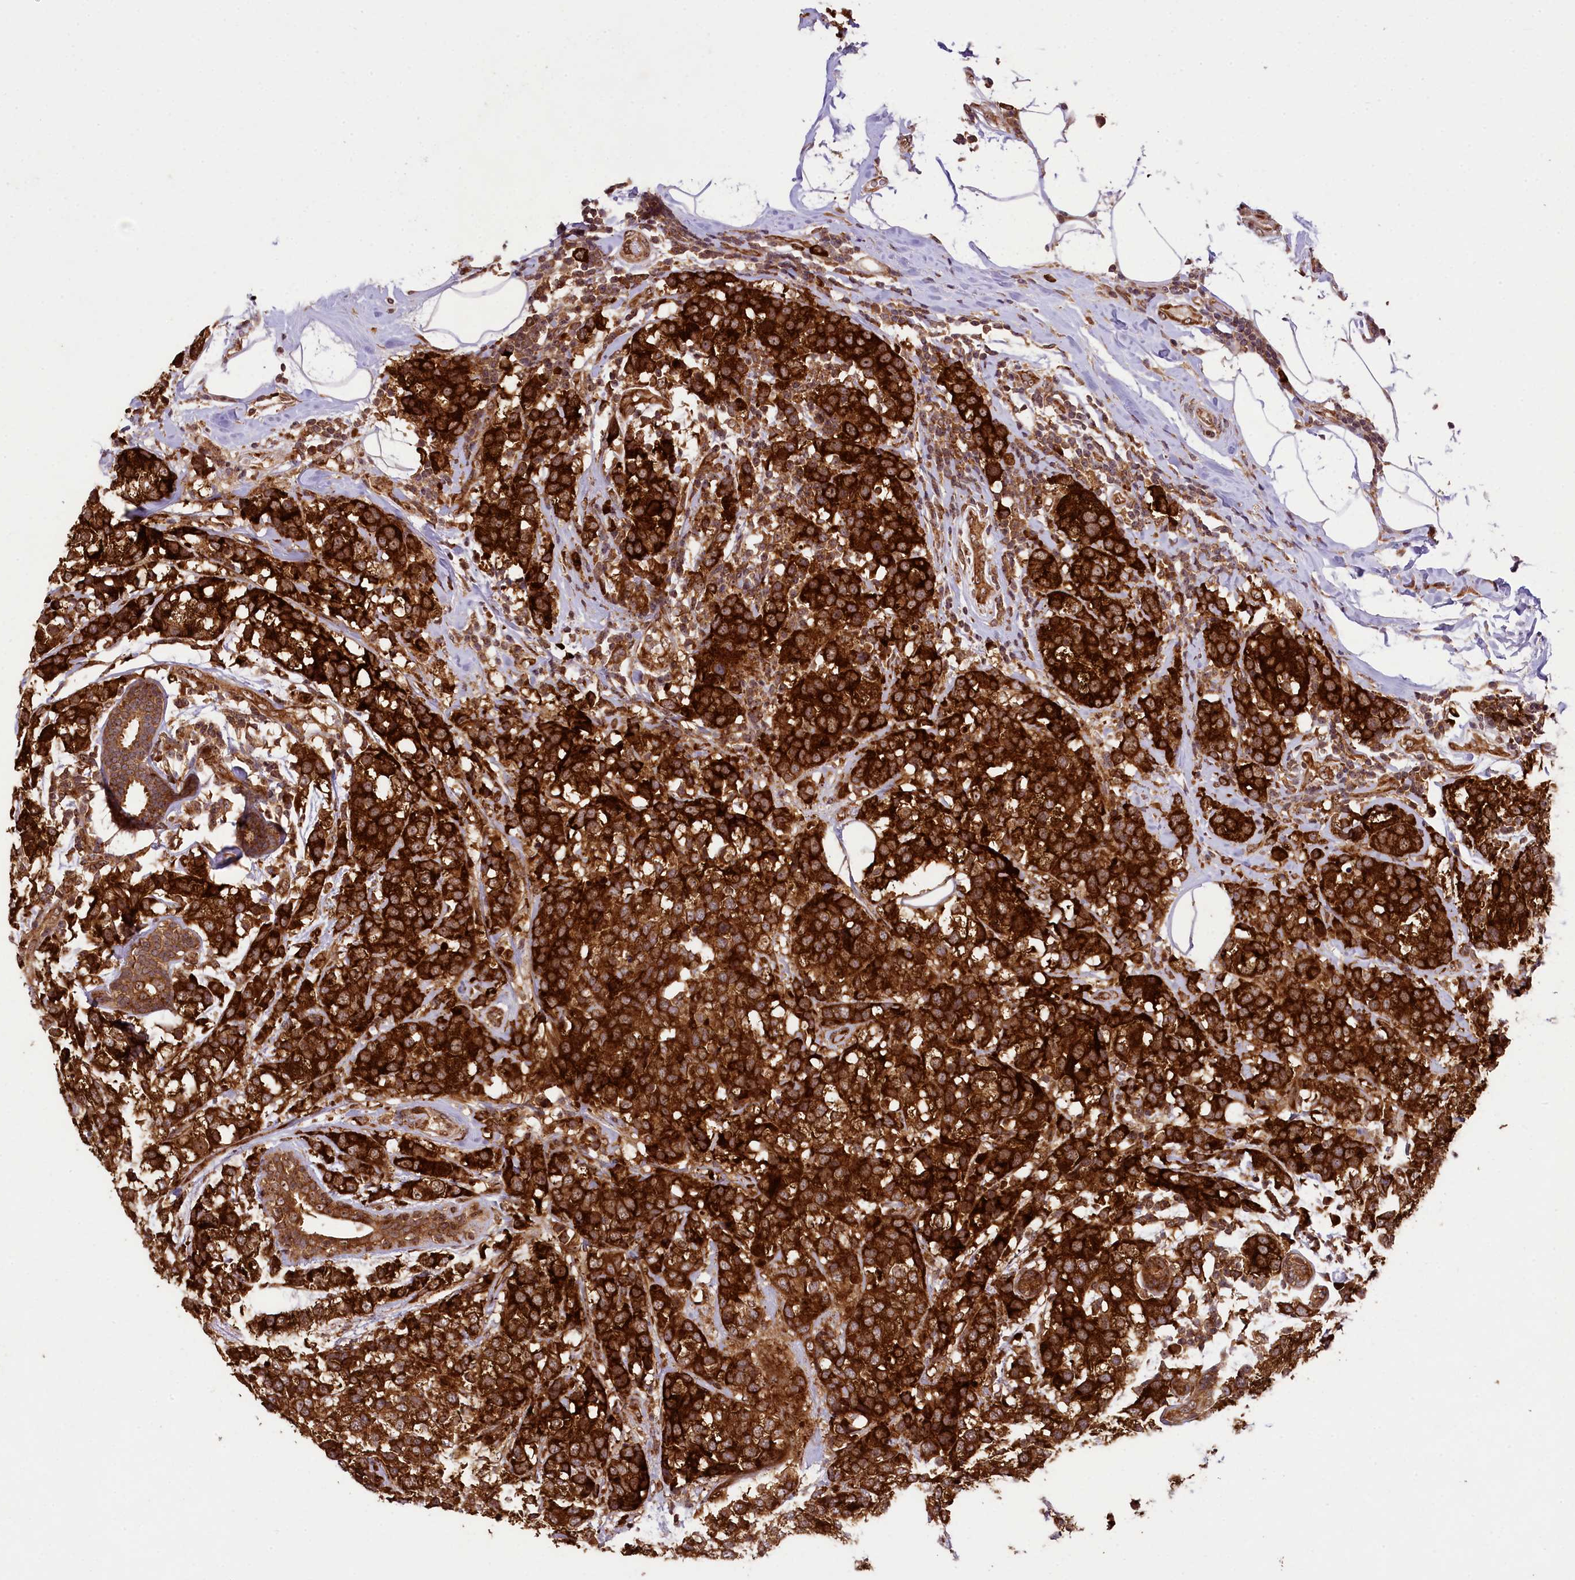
{"staining": {"intensity": "strong", "quantity": ">75%", "location": "cytoplasmic/membranous"}, "tissue": "breast cancer", "cell_type": "Tumor cells", "image_type": "cancer", "snomed": [{"axis": "morphology", "description": "Lobular carcinoma"}, {"axis": "topography", "description": "Breast"}], "caption": "DAB immunohistochemical staining of breast cancer demonstrates strong cytoplasmic/membranous protein expression in approximately >75% of tumor cells. The staining was performed using DAB, with brown indicating positive protein expression. Nuclei are stained blue with hematoxylin.", "gene": "LARP4", "patient": {"sex": "female", "age": 59}}